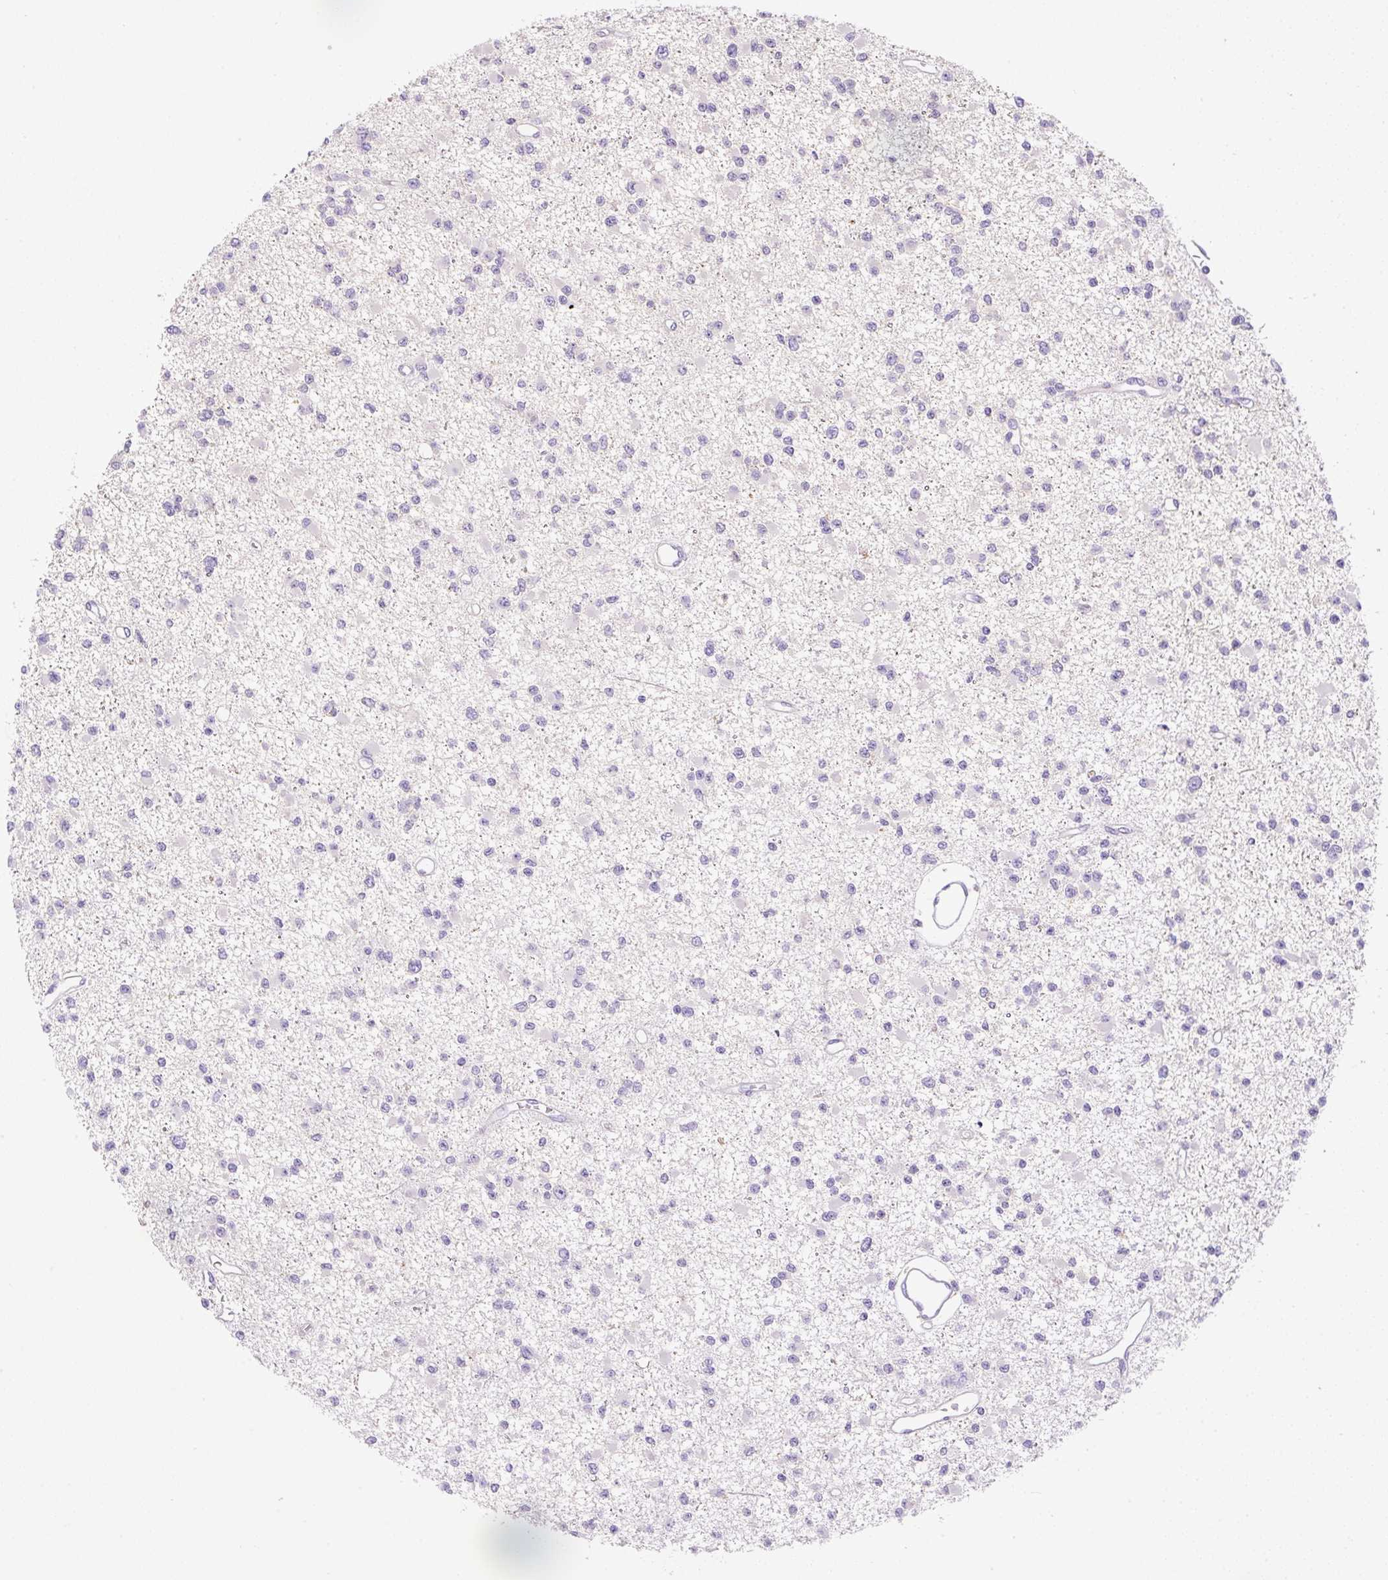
{"staining": {"intensity": "negative", "quantity": "none", "location": "none"}, "tissue": "glioma", "cell_type": "Tumor cells", "image_type": "cancer", "snomed": [{"axis": "morphology", "description": "Glioma, malignant, Low grade"}, {"axis": "topography", "description": "Brain"}], "caption": "Photomicrograph shows no protein staining in tumor cells of glioma tissue.", "gene": "TDRD15", "patient": {"sex": "female", "age": 22}}